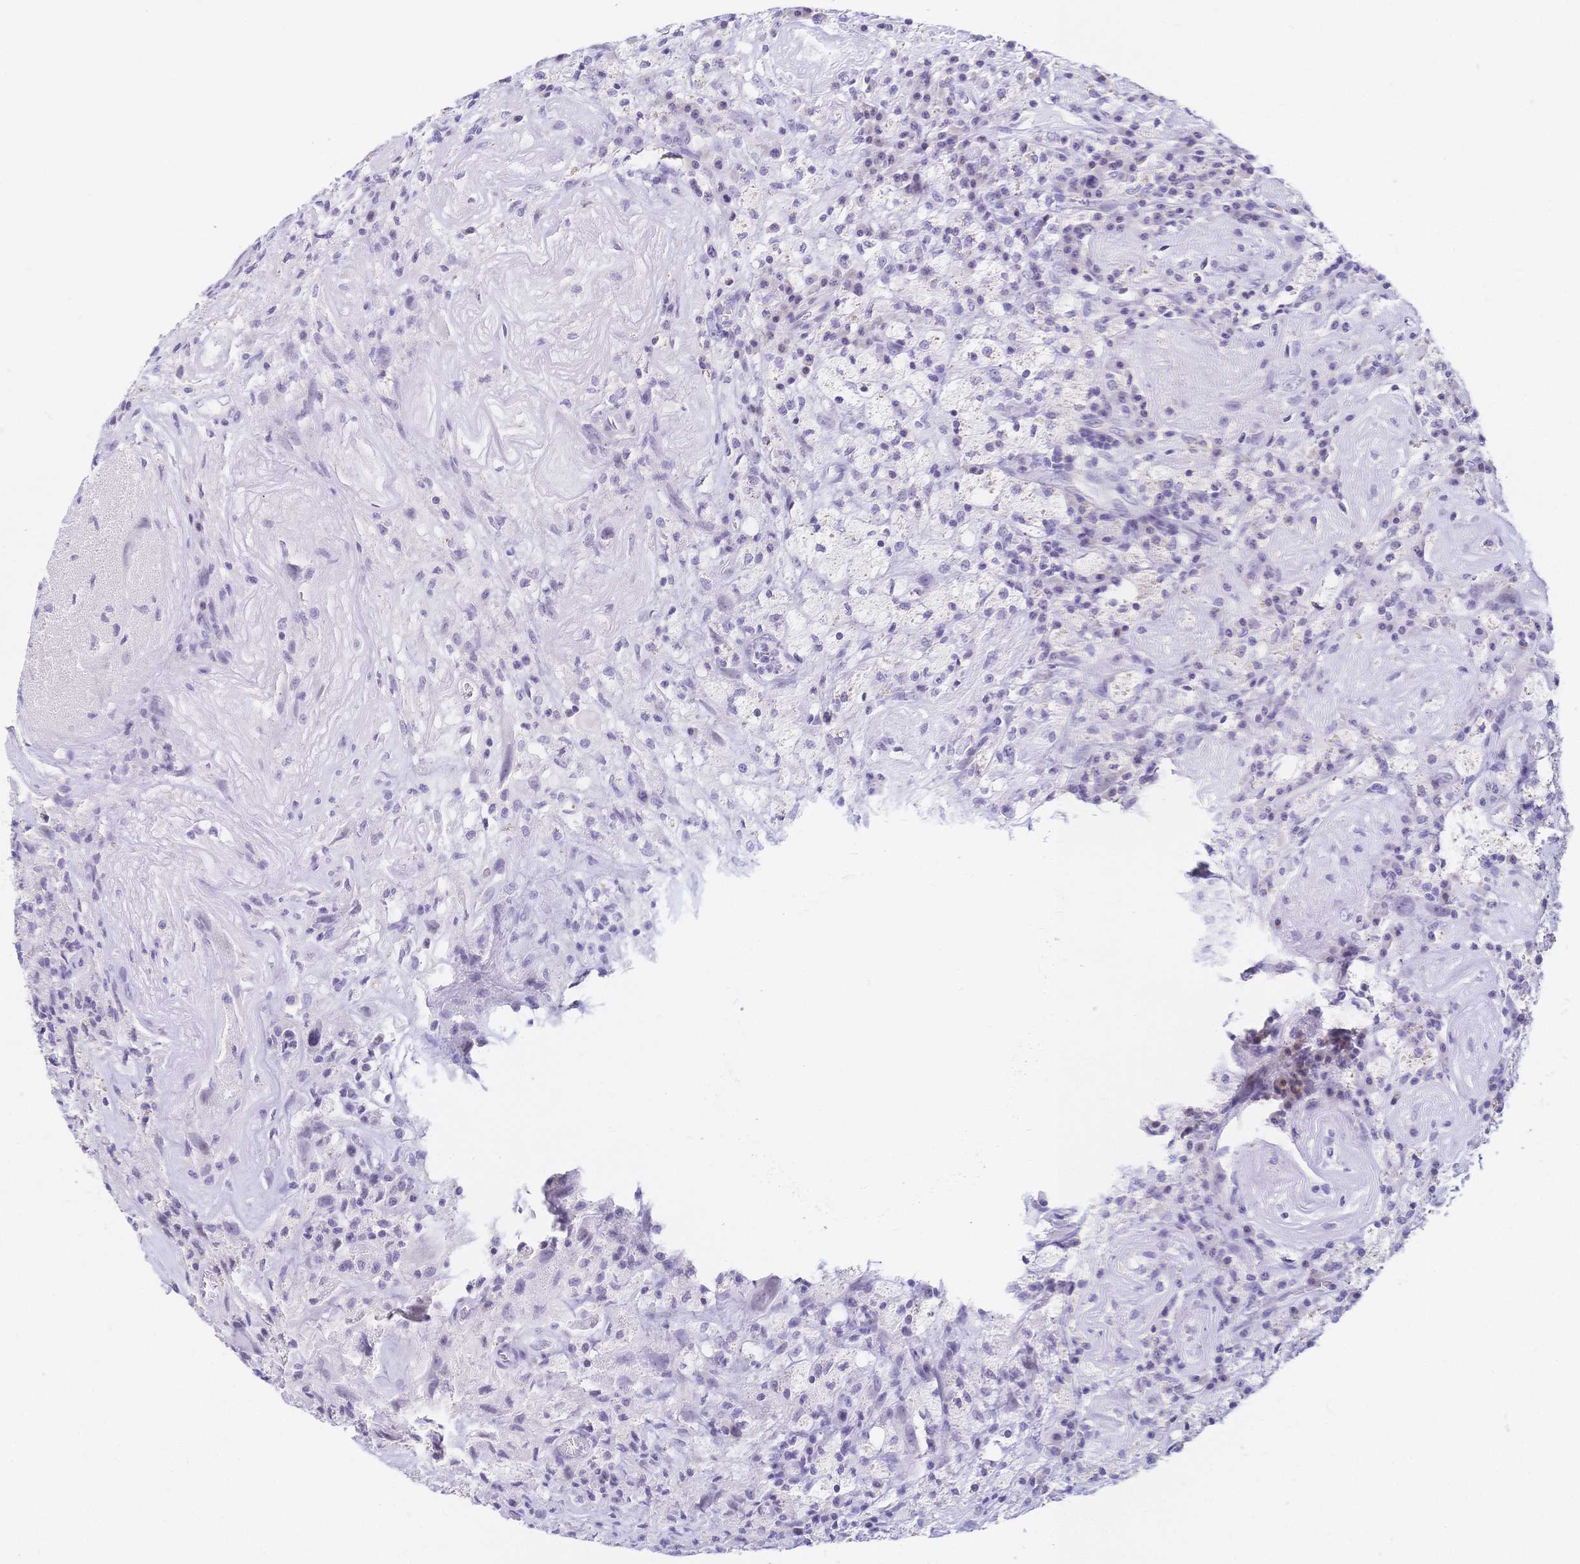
{"staining": {"intensity": "negative", "quantity": "none", "location": "none"}, "tissue": "glioma", "cell_type": "Tumor cells", "image_type": "cancer", "snomed": [{"axis": "morphology", "description": "Glioma, malignant, High grade"}, {"axis": "topography", "description": "Brain"}], "caption": "Tumor cells are negative for brown protein staining in glioma.", "gene": "CR2", "patient": {"sex": "male", "age": 68}}